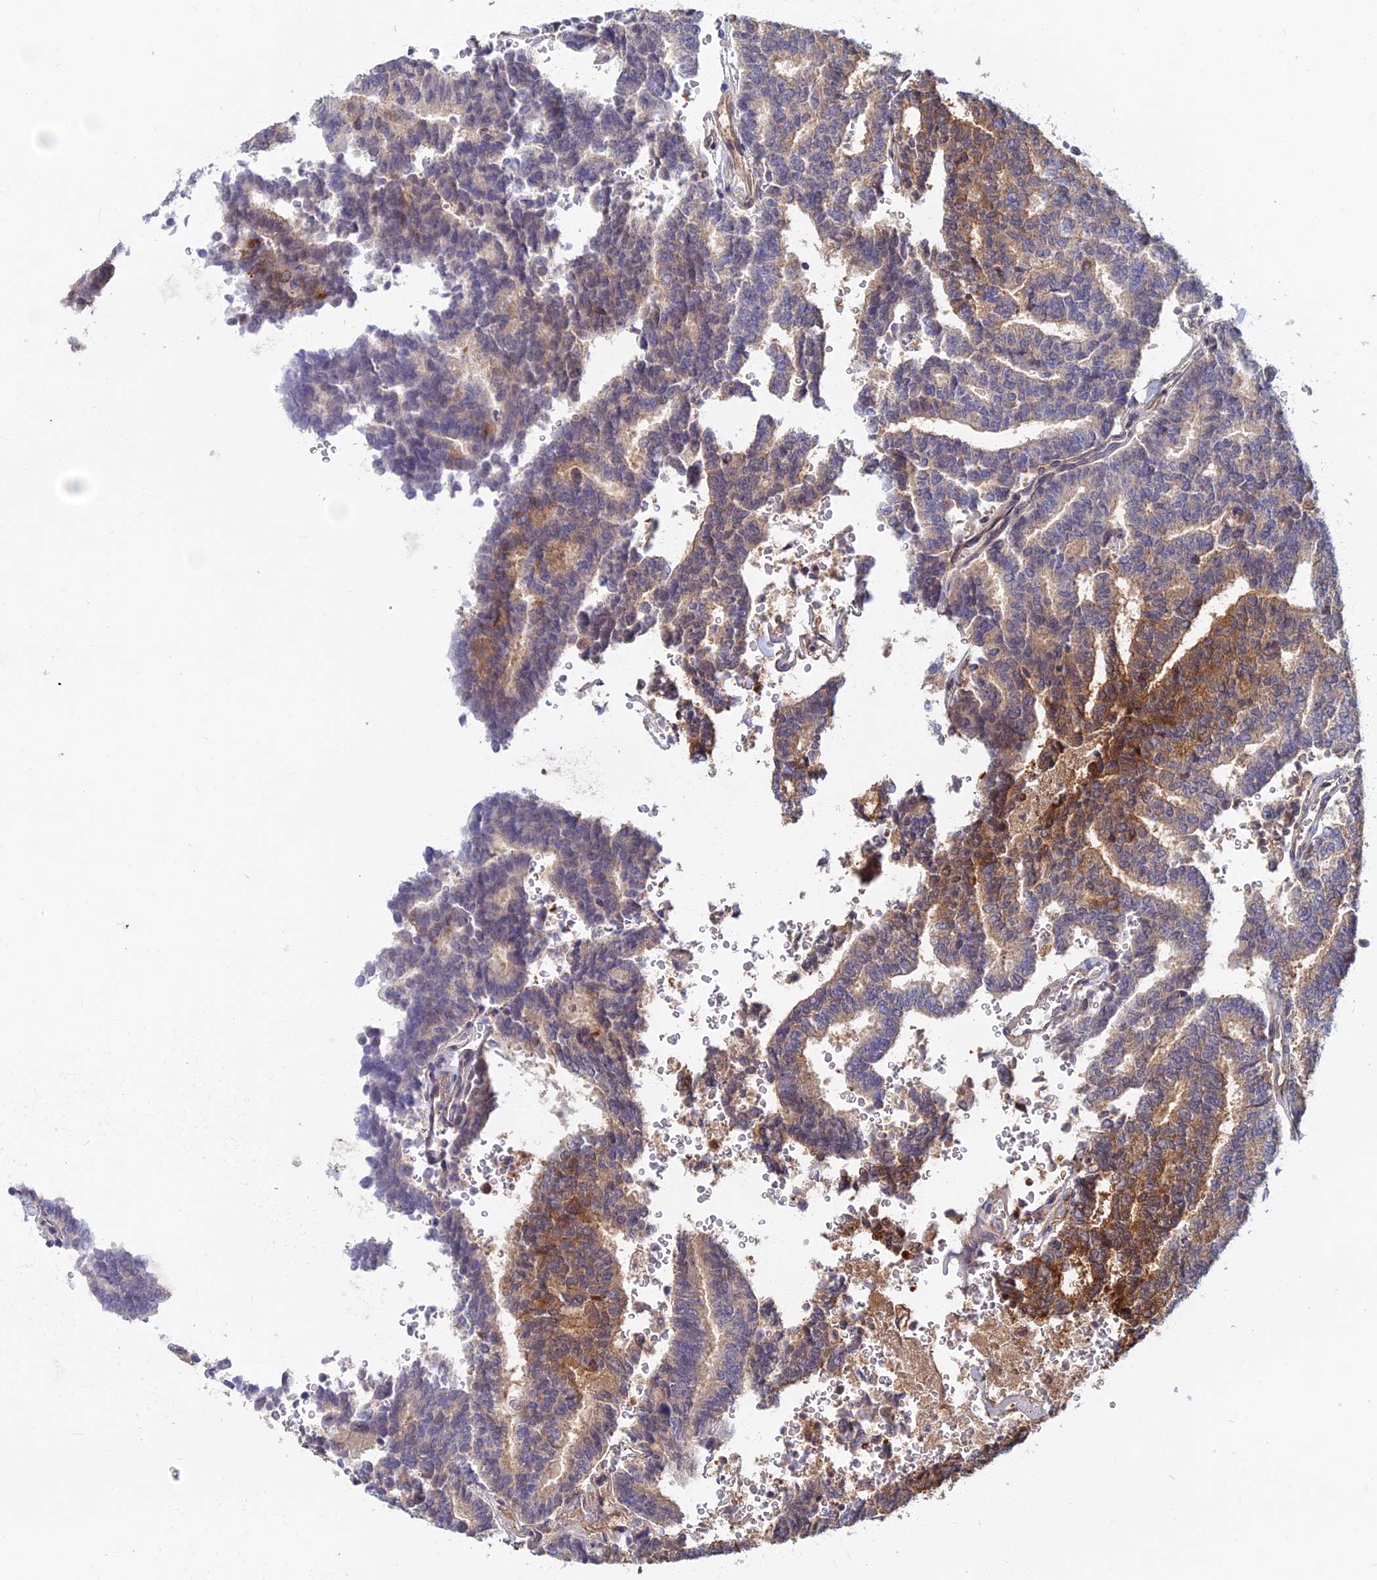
{"staining": {"intensity": "strong", "quantity": "25%-75%", "location": "cytoplasmic/membranous"}, "tissue": "thyroid cancer", "cell_type": "Tumor cells", "image_type": "cancer", "snomed": [{"axis": "morphology", "description": "Papillary adenocarcinoma, NOS"}, {"axis": "topography", "description": "Thyroid gland"}], "caption": "This is a photomicrograph of immunohistochemistry staining of thyroid cancer, which shows strong positivity in the cytoplasmic/membranous of tumor cells.", "gene": "B3GALT4", "patient": {"sex": "female", "age": 35}}